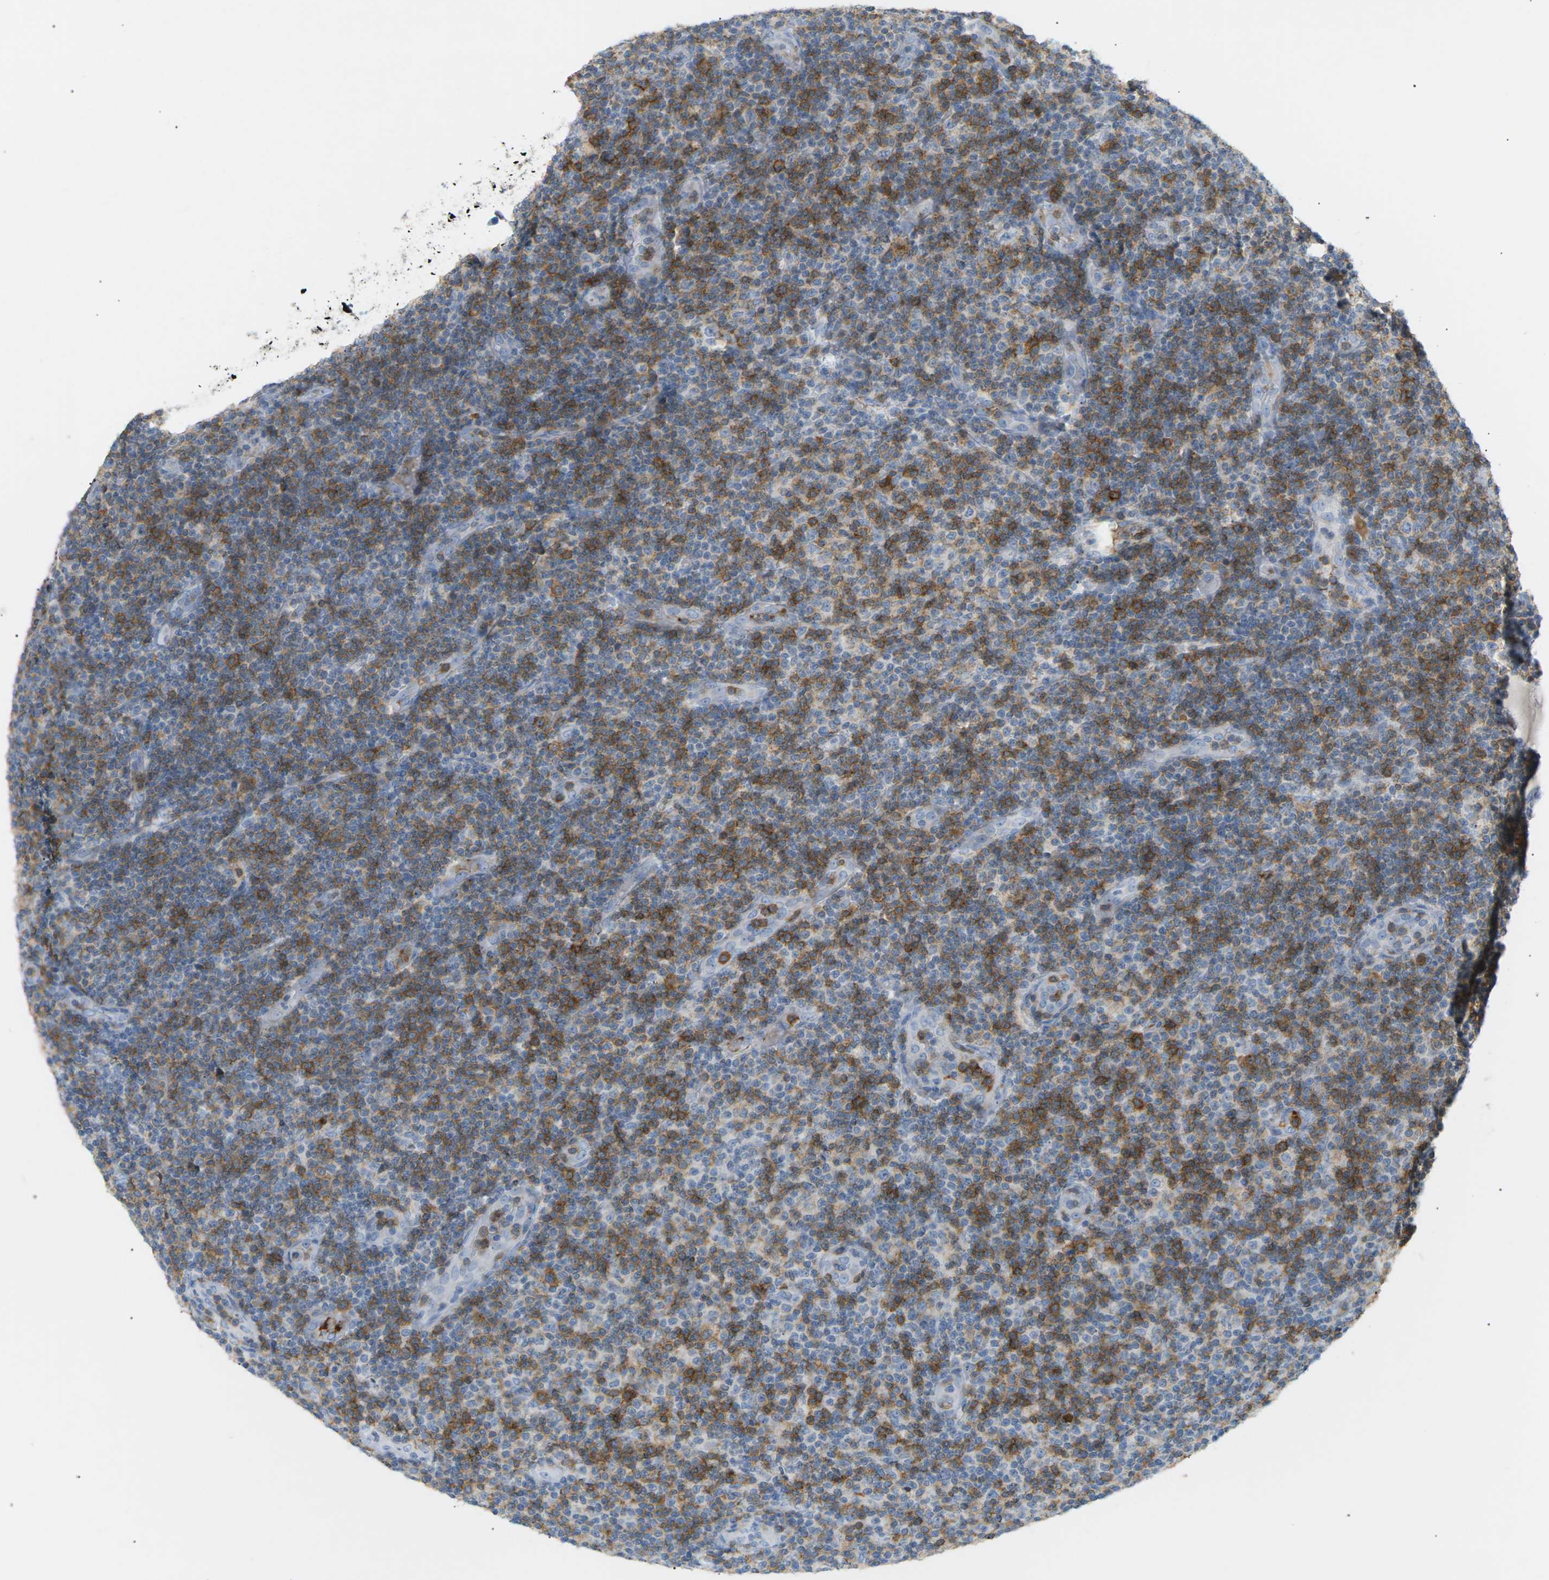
{"staining": {"intensity": "weak", "quantity": "<25%", "location": "cytoplasmic/membranous"}, "tissue": "lymphoma", "cell_type": "Tumor cells", "image_type": "cancer", "snomed": [{"axis": "morphology", "description": "Malignant lymphoma, non-Hodgkin's type, Low grade"}, {"axis": "topography", "description": "Lymph node"}], "caption": "Tumor cells are negative for protein expression in human malignant lymphoma, non-Hodgkin's type (low-grade).", "gene": "LIME1", "patient": {"sex": "male", "age": 83}}